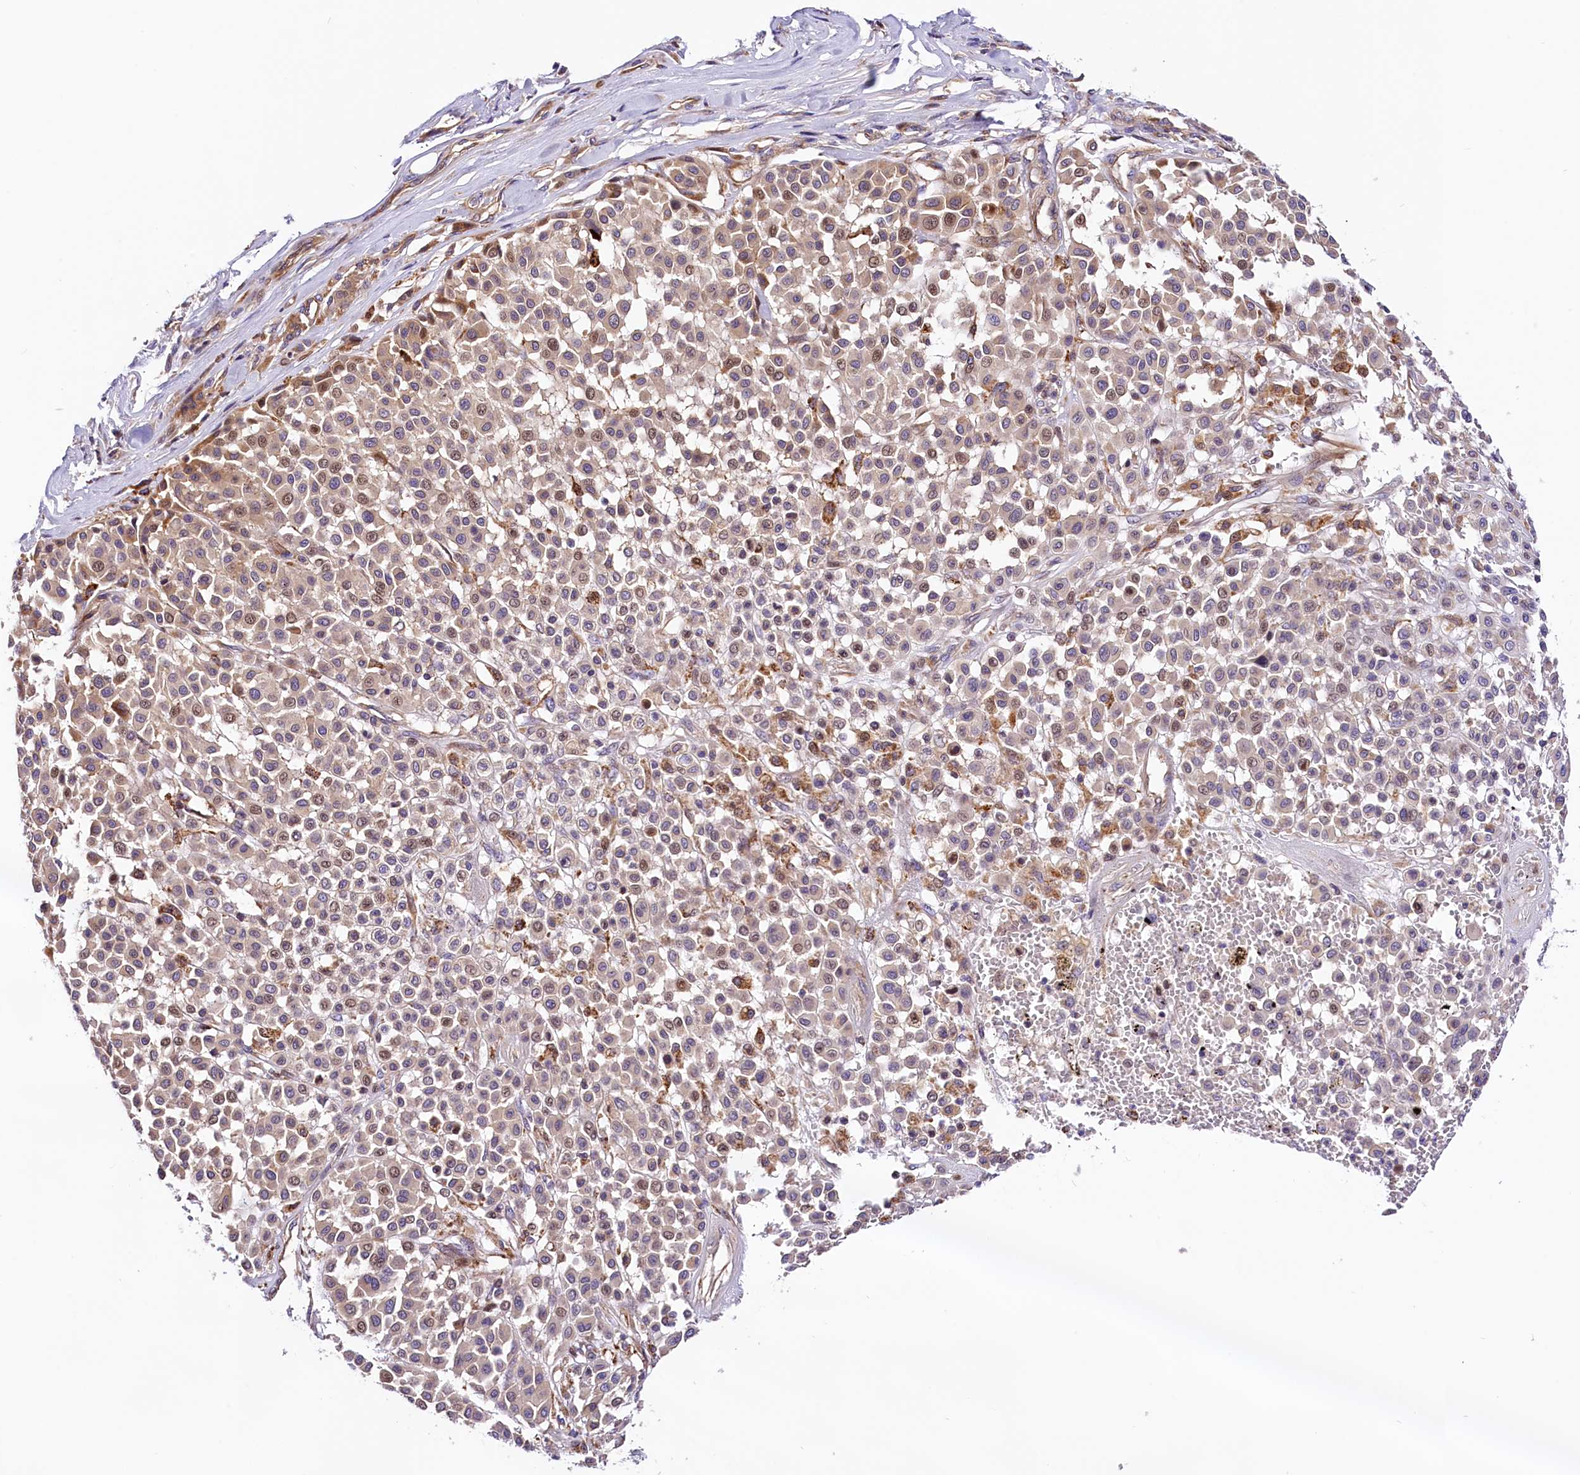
{"staining": {"intensity": "moderate", "quantity": "<25%", "location": "nuclear"}, "tissue": "melanoma", "cell_type": "Tumor cells", "image_type": "cancer", "snomed": [{"axis": "morphology", "description": "Malignant melanoma, Metastatic site"}, {"axis": "topography", "description": "Soft tissue"}], "caption": "Melanoma stained for a protein (brown) shows moderate nuclear positive staining in approximately <25% of tumor cells.", "gene": "ARMC6", "patient": {"sex": "male", "age": 41}}